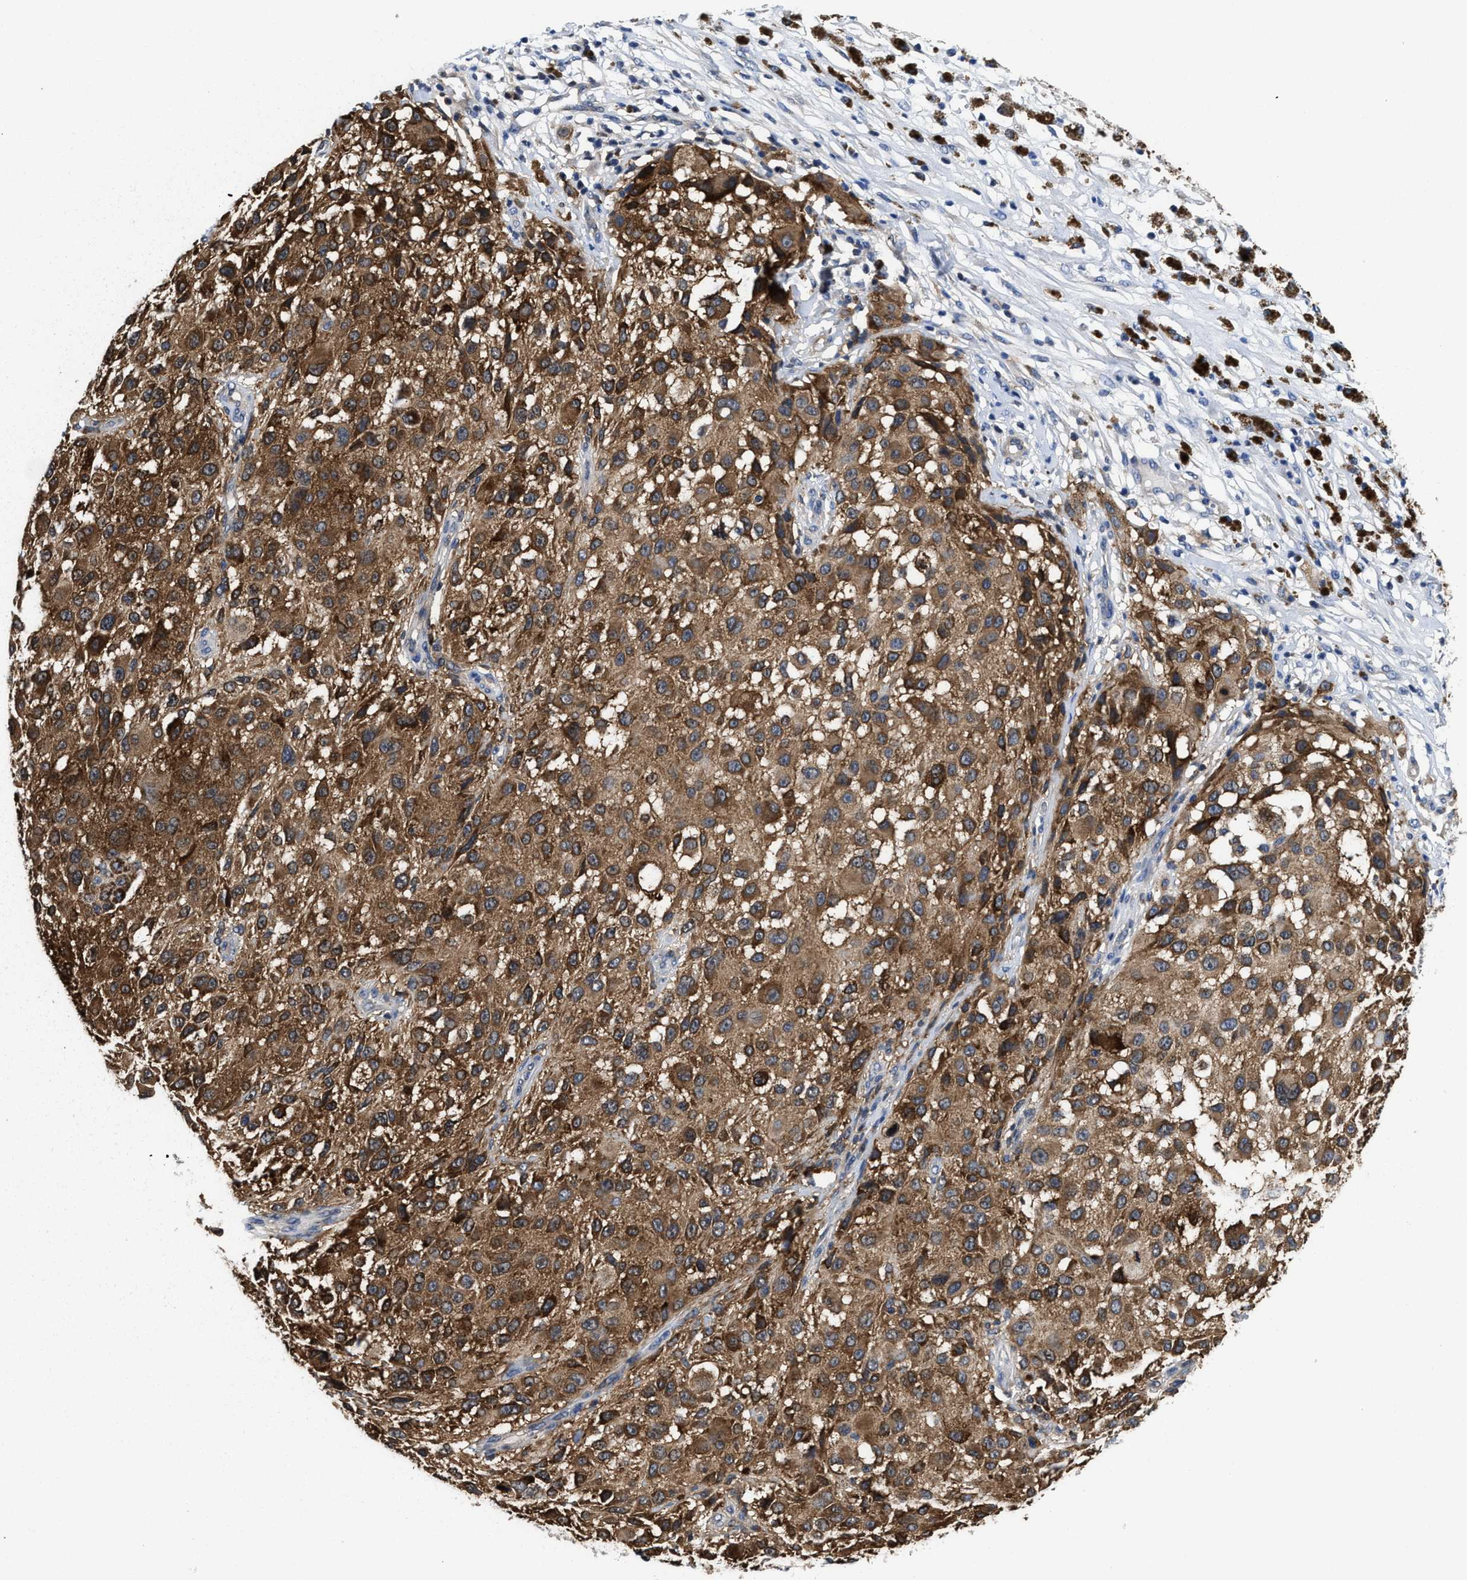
{"staining": {"intensity": "moderate", "quantity": ">75%", "location": "cytoplasmic/membranous"}, "tissue": "melanoma", "cell_type": "Tumor cells", "image_type": "cancer", "snomed": [{"axis": "morphology", "description": "Necrosis, NOS"}, {"axis": "morphology", "description": "Malignant melanoma, NOS"}, {"axis": "topography", "description": "Skin"}], "caption": "A medium amount of moderate cytoplasmic/membranous staining is appreciated in about >75% of tumor cells in malignant melanoma tissue. The staining was performed using DAB (3,3'-diaminobenzidine) to visualize the protein expression in brown, while the nuclei were stained in blue with hematoxylin (Magnification: 20x).", "gene": "KIF12", "patient": {"sex": "female", "age": 87}}